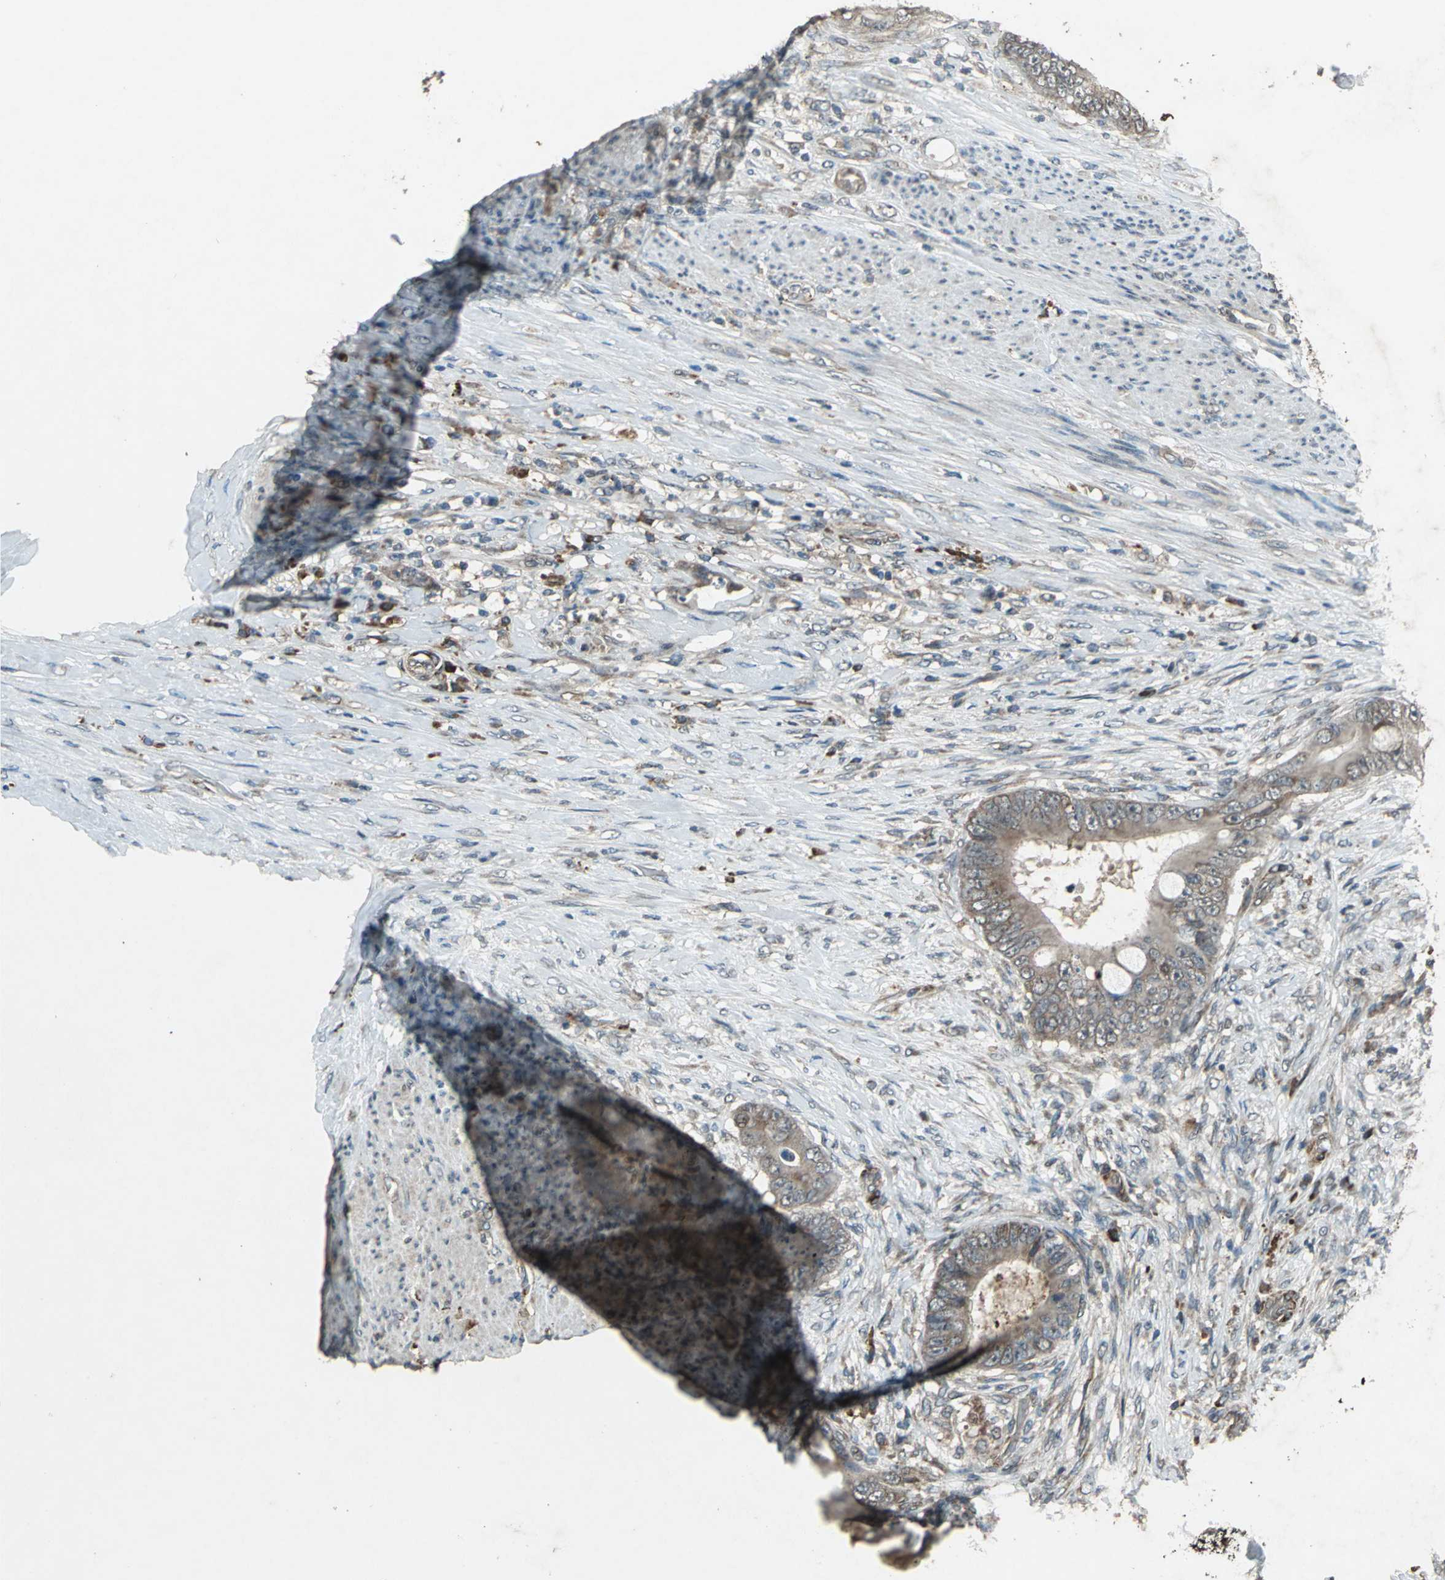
{"staining": {"intensity": "moderate", "quantity": "25%-75%", "location": "cytoplasmic/membranous"}, "tissue": "colorectal cancer", "cell_type": "Tumor cells", "image_type": "cancer", "snomed": [{"axis": "morphology", "description": "Adenocarcinoma, NOS"}, {"axis": "topography", "description": "Rectum"}], "caption": "A high-resolution image shows immunohistochemistry staining of colorectal cancer (adenocarcinoma), which demonstrates moderate cytoplasmic/membranous positivity in about 25%-75% of tumor cells.", "gene": "SEPTIN4", "patient": {"sex": "female", "age": 77}}